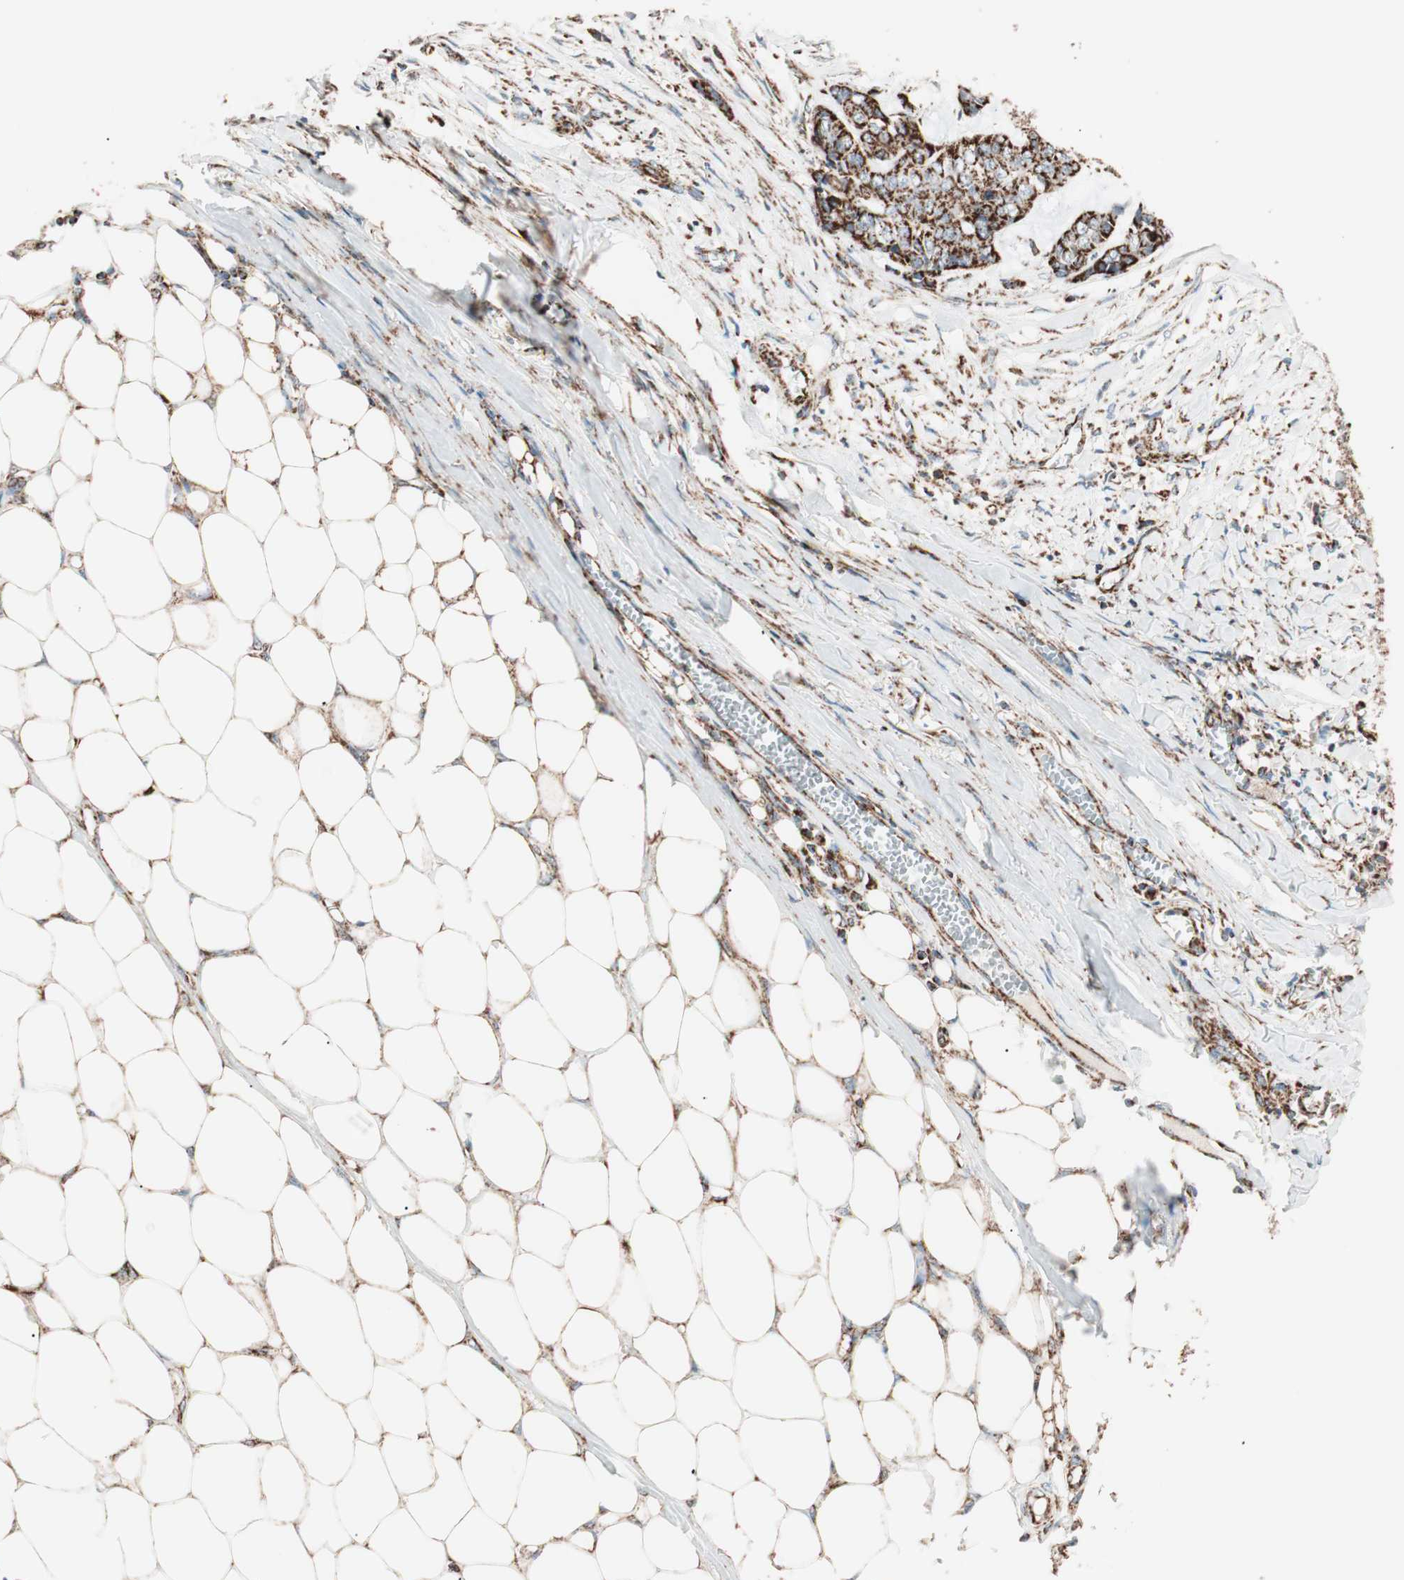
{"staining": {"intensity": "strong", "quantity": ">75%", "location": "cytoplasmic/membranous"}, "tissue": "skin cancer", "cell_type": "Tumor cells", "image_type": "cancer", "snomed": [{"axis": "morphology", "description": "Basal cell carcinoma"}, {"axis": "topography", "description": "Skin"}], "caption": "Immunohistochemistry micrograph of neoplastic tissue: skin basal cell carcinoma stained using immunohistochemistry reveals high levels of strong protein expression localized specifically in the cytoplasmic/membranous of tumor cells, appearing as a cytoplasmic/membranous brown color.", "gene": "TOMM22", "patient": {"sex": "female", "age": 64}}